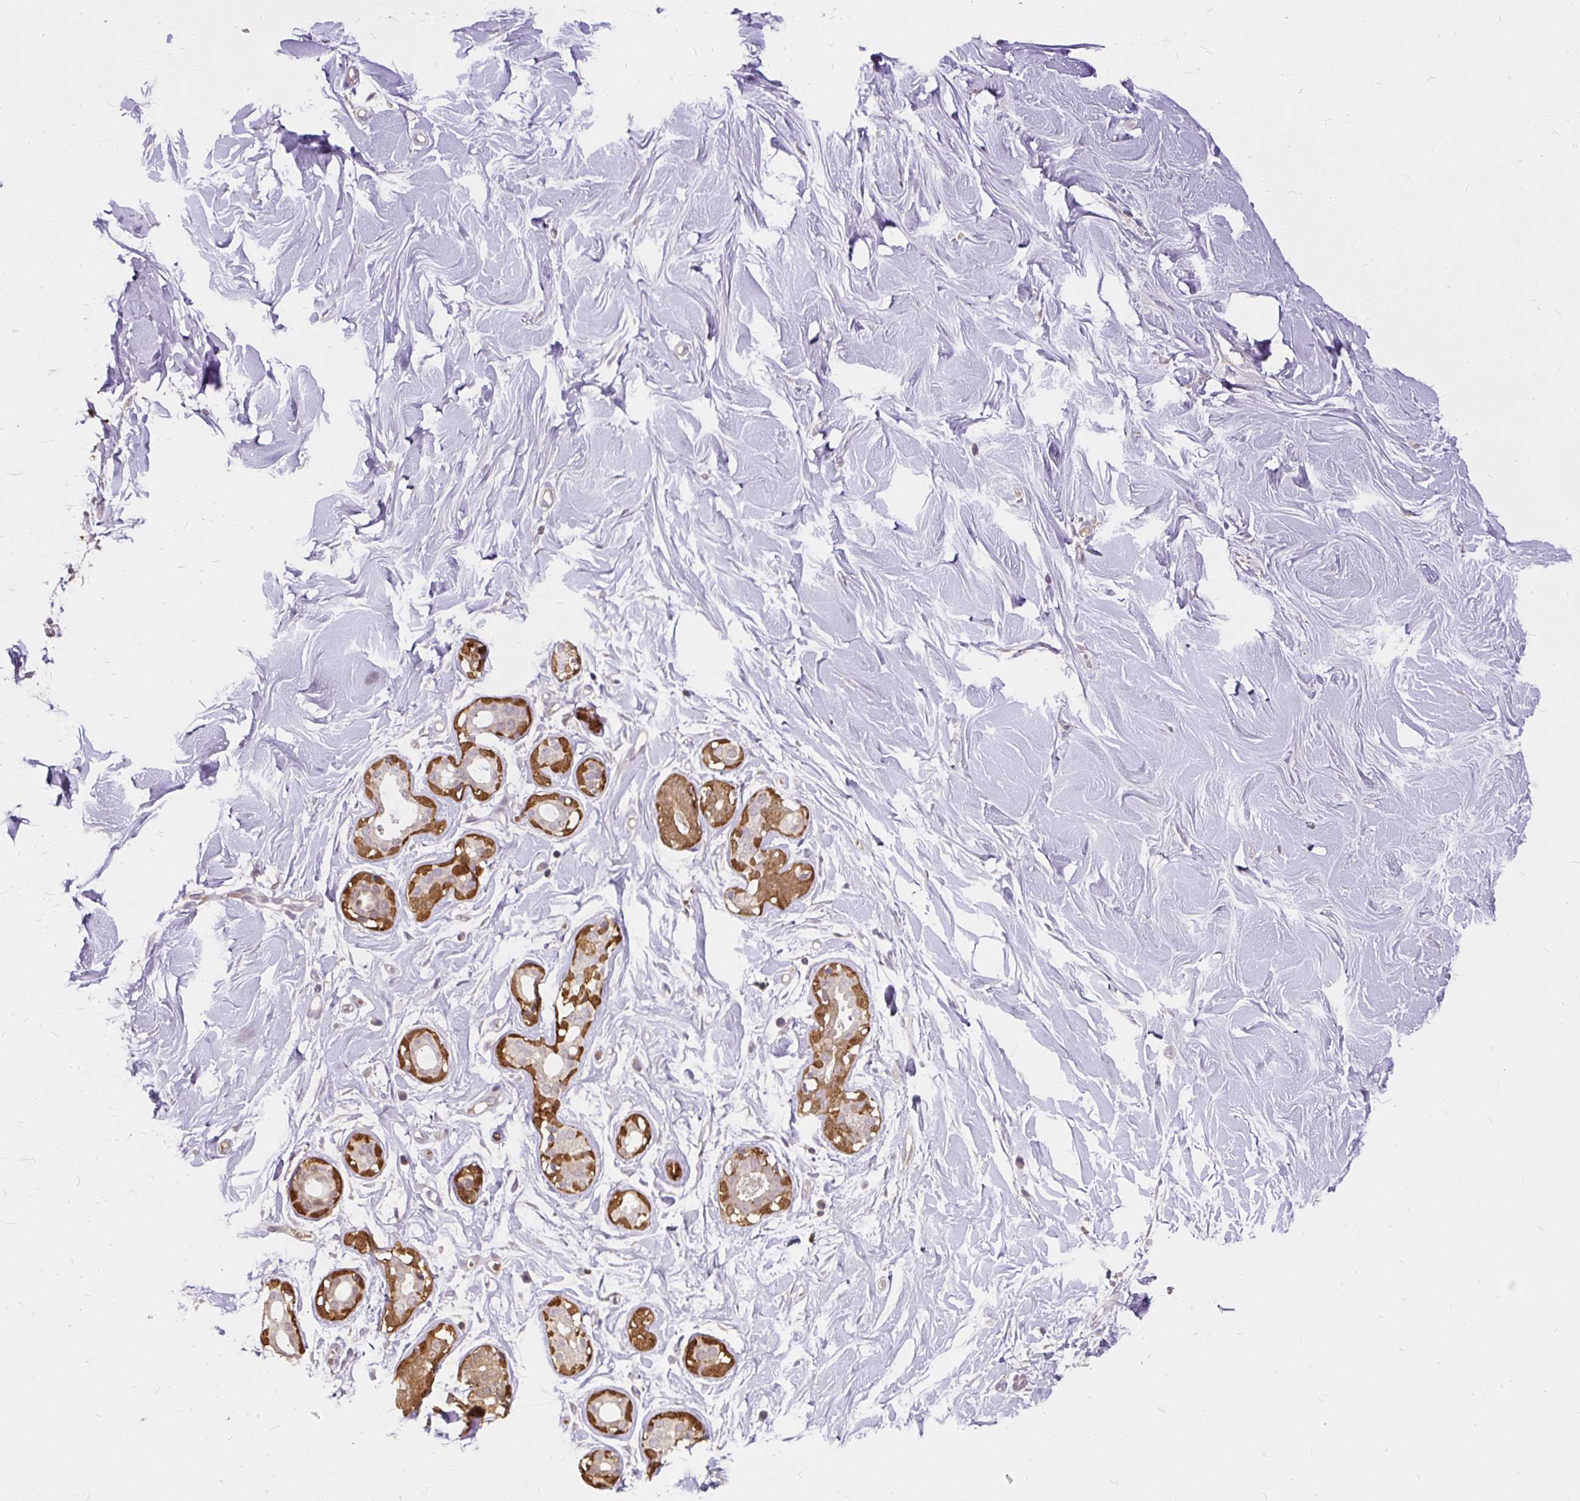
{"staining": {"intensity": "negative", "quantity": "none", "location": "none"}, "tissue": "breast", "cell_type": "Adipocytes", "image_type": "normal", "snomed": [{"axis": "morphology", "description": "Normal tissue, NOS"}, {"axis": "topography", "description": "Breast"}], "caption": "IHC of unremarkable breast shows no expression in adipocytes. The staining is performed using DAB brown chromogen with nuclei counter-stained in using hematoxylin.", "gene": "AP5S1", "patient": {"sex": "female", "age": 27}}